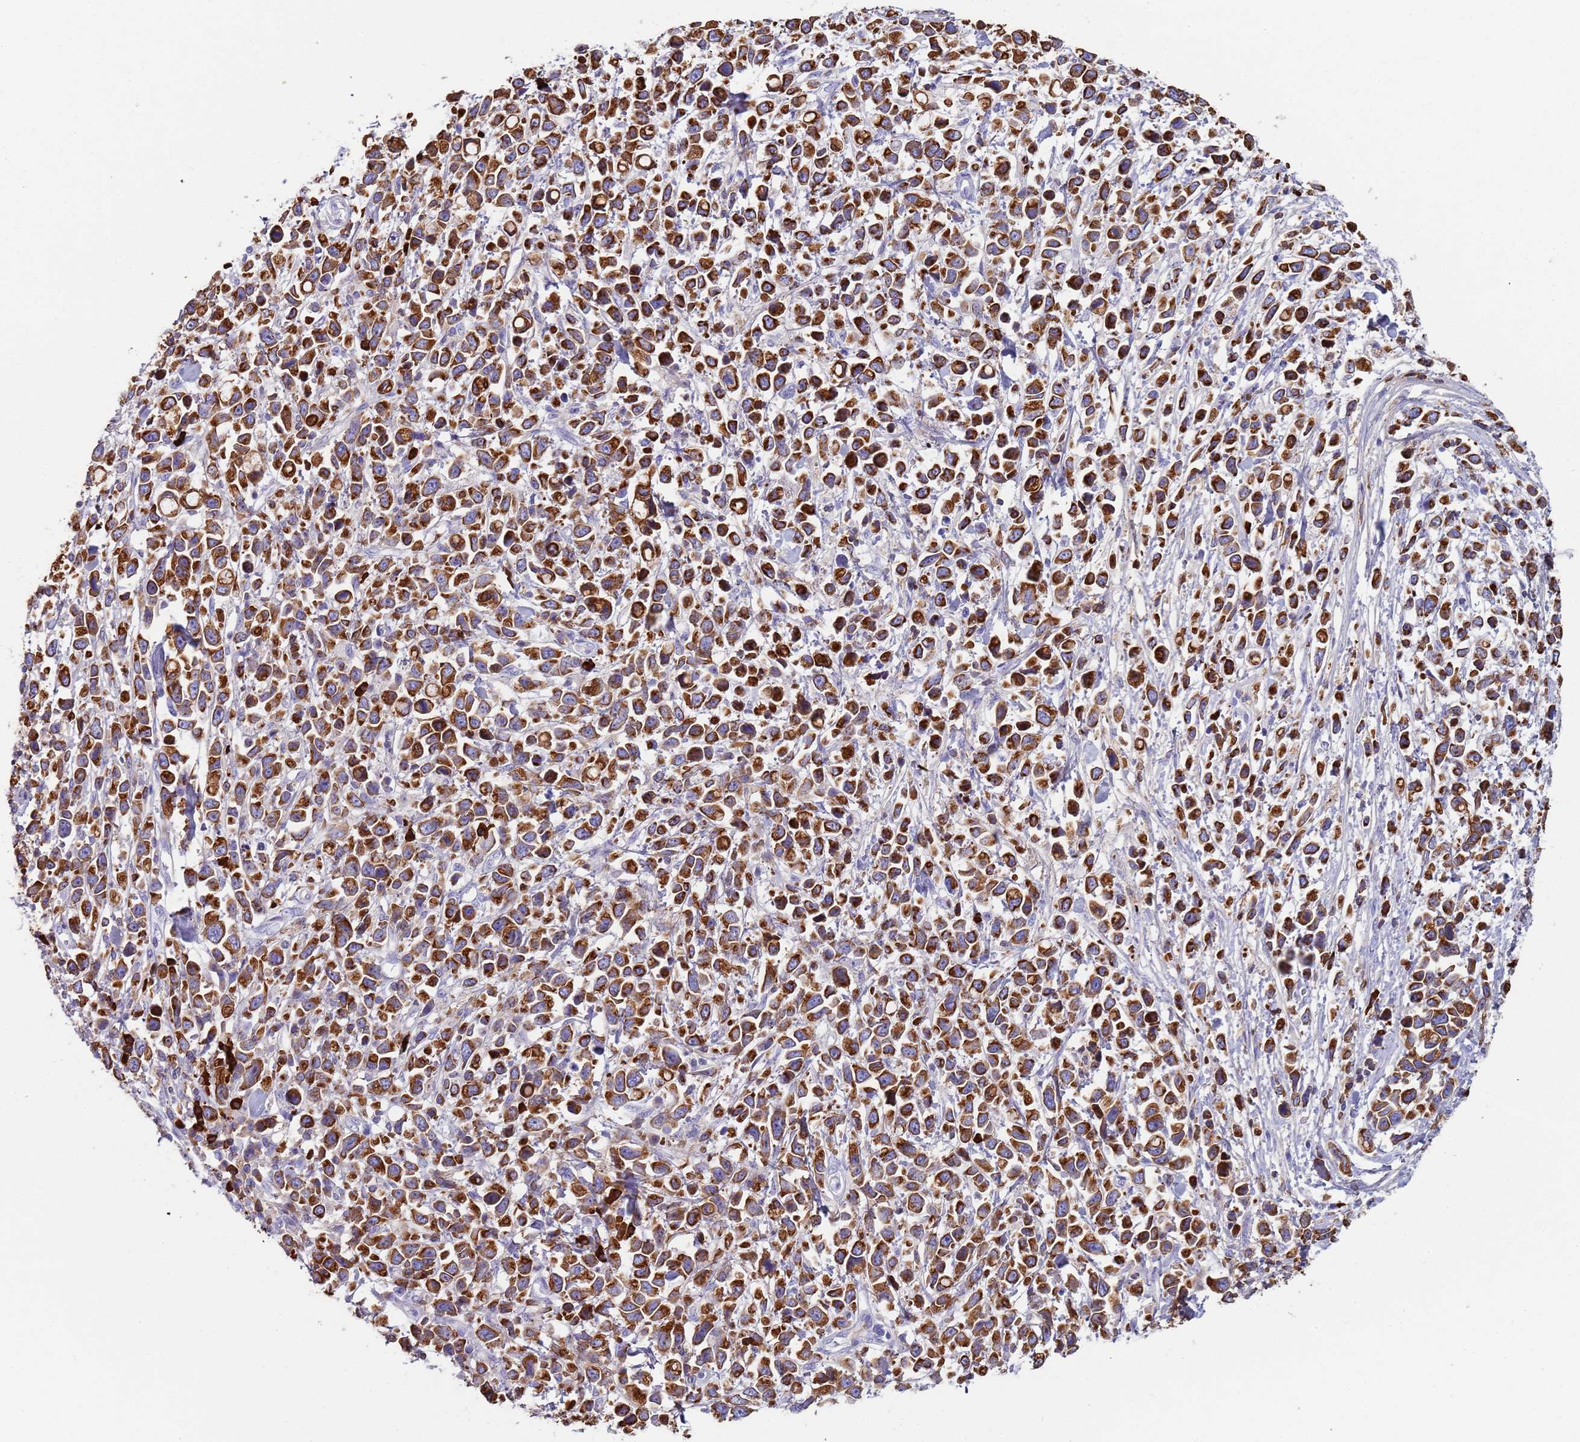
{"staining": {"intensity": "strong", "quantity": ">75%", "location": "cytoplasmic/membranous"}, "tissue": "stomach cancer", "cell_type": "Tumor cells", "image_type": "cancer", "snomed": [{"axis": "morphology", "description": "Adenocarcinoma, NOS"}, {"axis": "topography", "description": "Stomach"}], "caption": "Stomach adenocarcinoma tissue reveals strong cytoplasmic/membranous expression in approximately >75% of tumor cells, visualized by immunohistochemistry.", "gene": "CYSLTR2", "patient": {"sex": "female", "age": 81}}